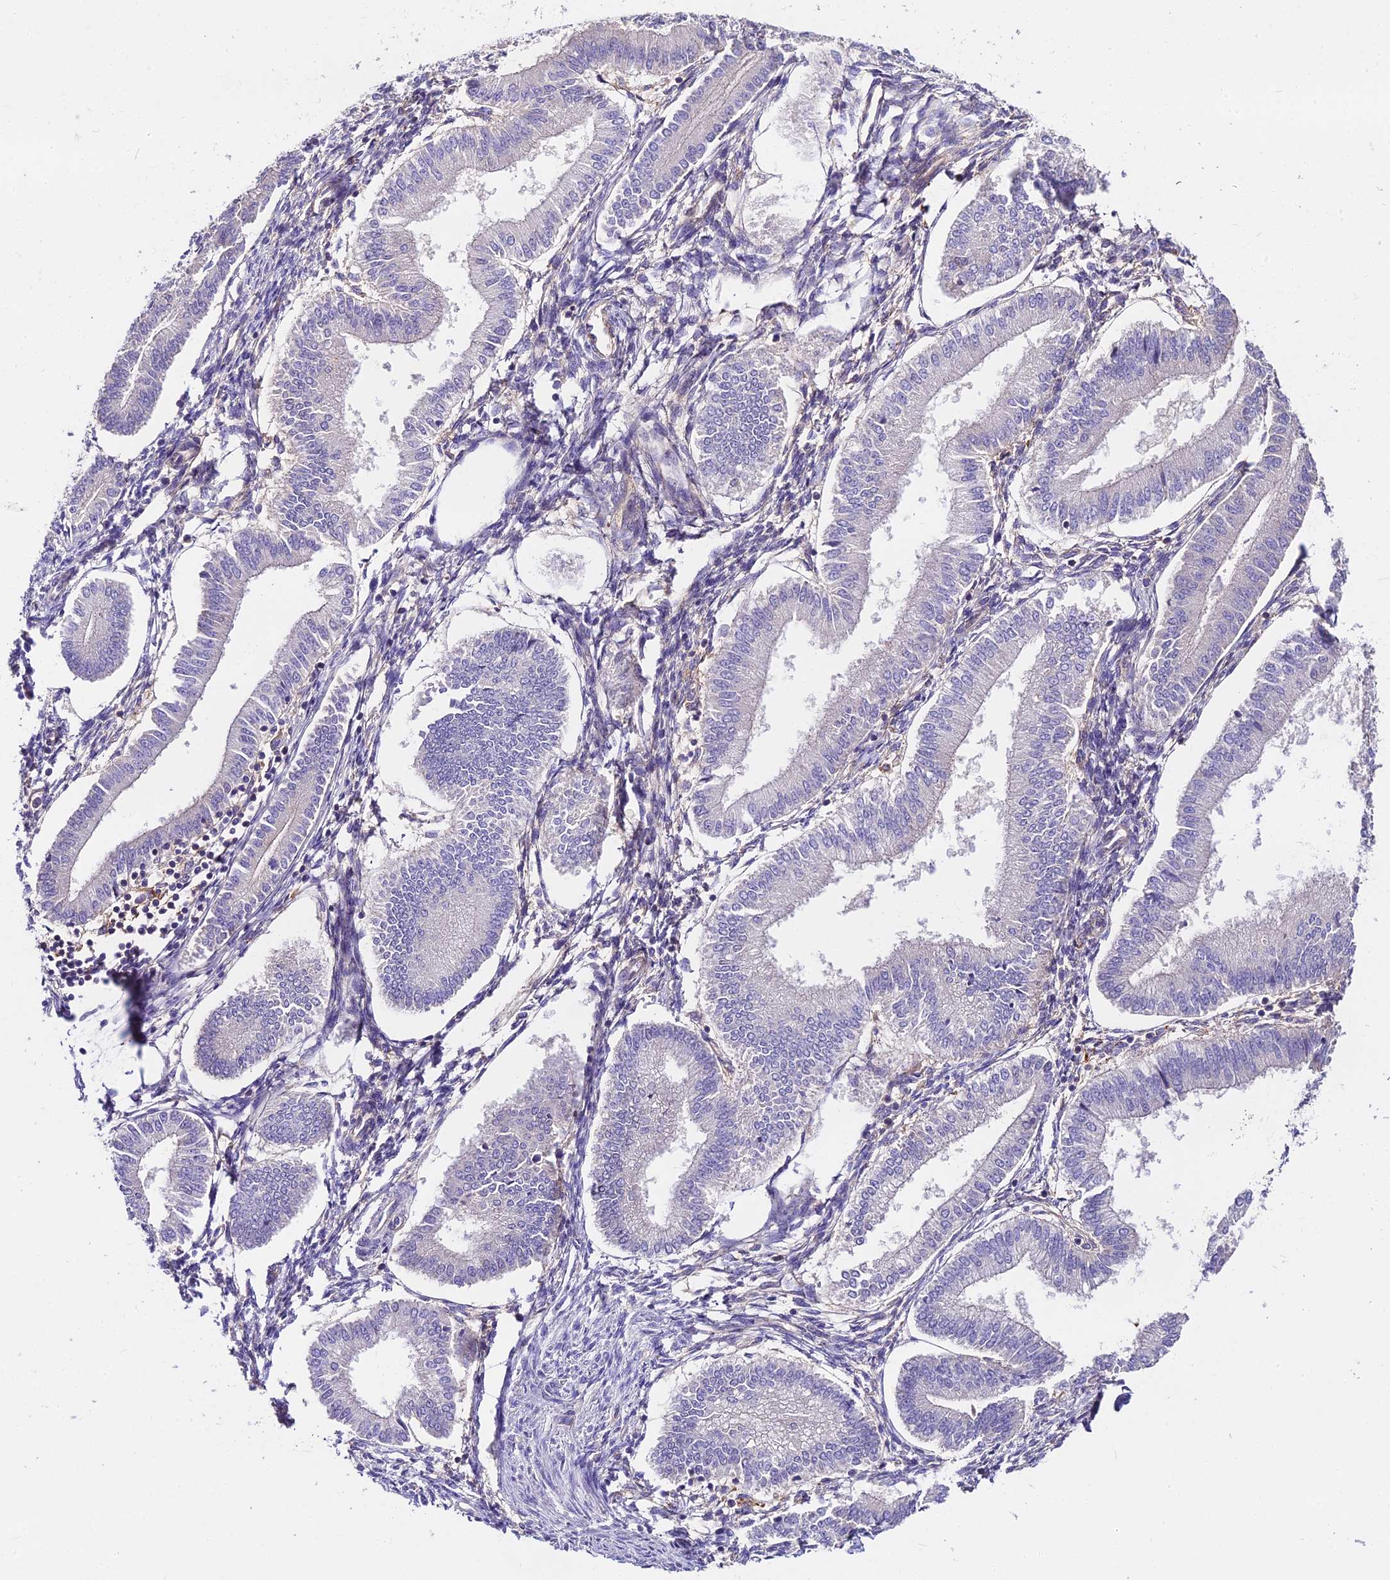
{"staining": {"intensity": "weak", "quantity": "<25%", "location": "cytoplasmic/membranous"}, "tissue": "endometrium", "cell_type": "Cells in endometrial stroma", "image_type": "normal", "snomed": [{"axis": "morphology", "description": "Normal tissue, NOS"}, {"axis": "topography", "description": "Endometrium"}], "caption": "DAB immunohistochemical staining of normal human endometrium demonstrates no significant expression in cells in endometrial stroma.", "gene": "GLYAT", "patient": {"sex": "female", "age": 39}}